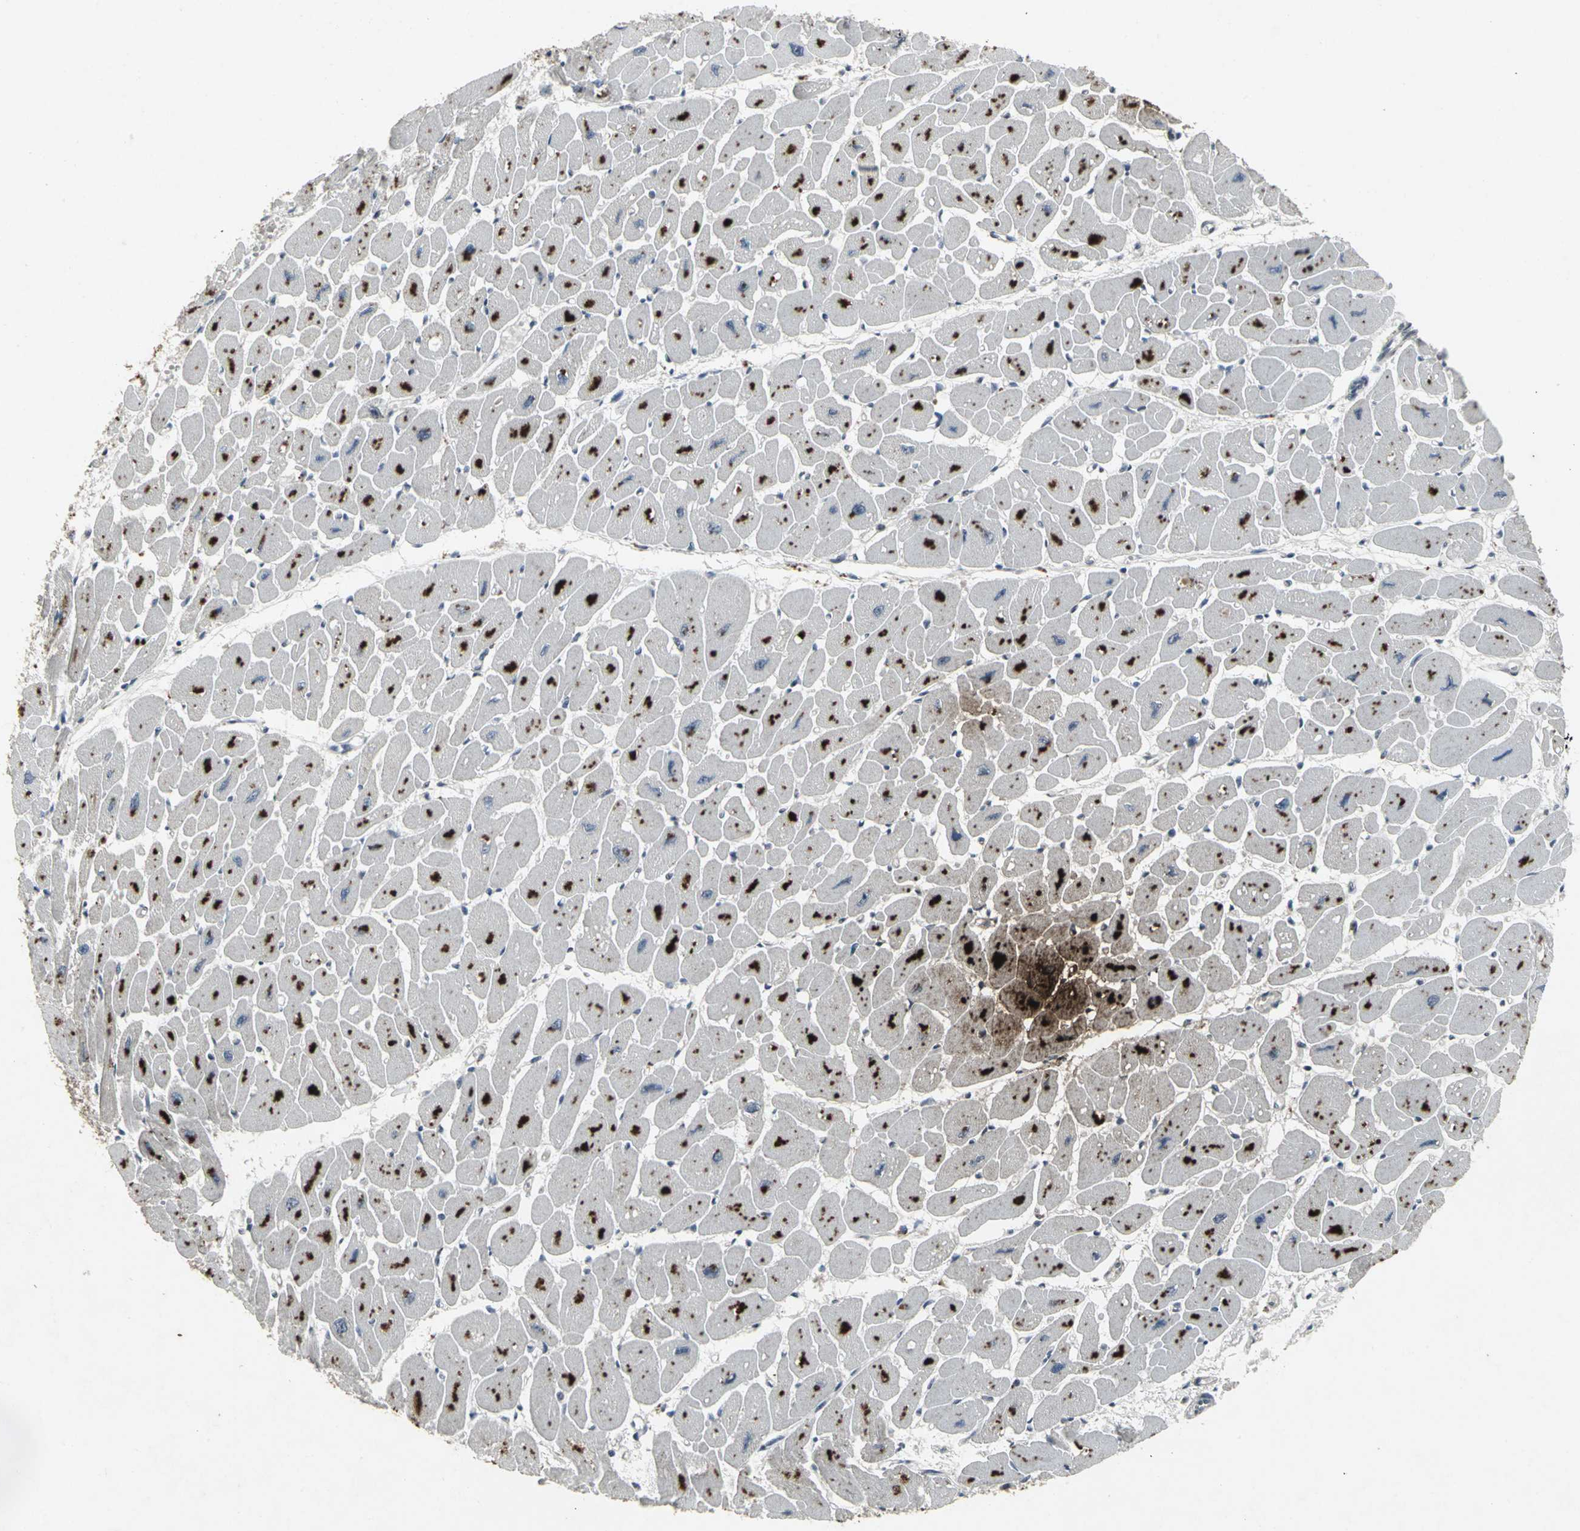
{"staining": {"intensity": "moderate", "quantity": ">75%", "location": "cytoplasmic/membranous"}, "tissue": "heart muscle", "cell_type": "Cardiomyocytes", "image_type": "normal", "snomed": [{"axis": "morphology", "description": "Normal tissue, NOS"}, {"axis": "topography", "description": "Heart"}], "caption": "A brown stain labels moderate cytoplasmic/membranous expression of a protein in cardiomyocytes of normal heart muscle. The protein is stained brown, and the nuclei are stained in blue (DAB IHC with brightfield microscopy, high magnification).", "gene": "BMP4", "patient": {"sex": "female", "age": 54}}